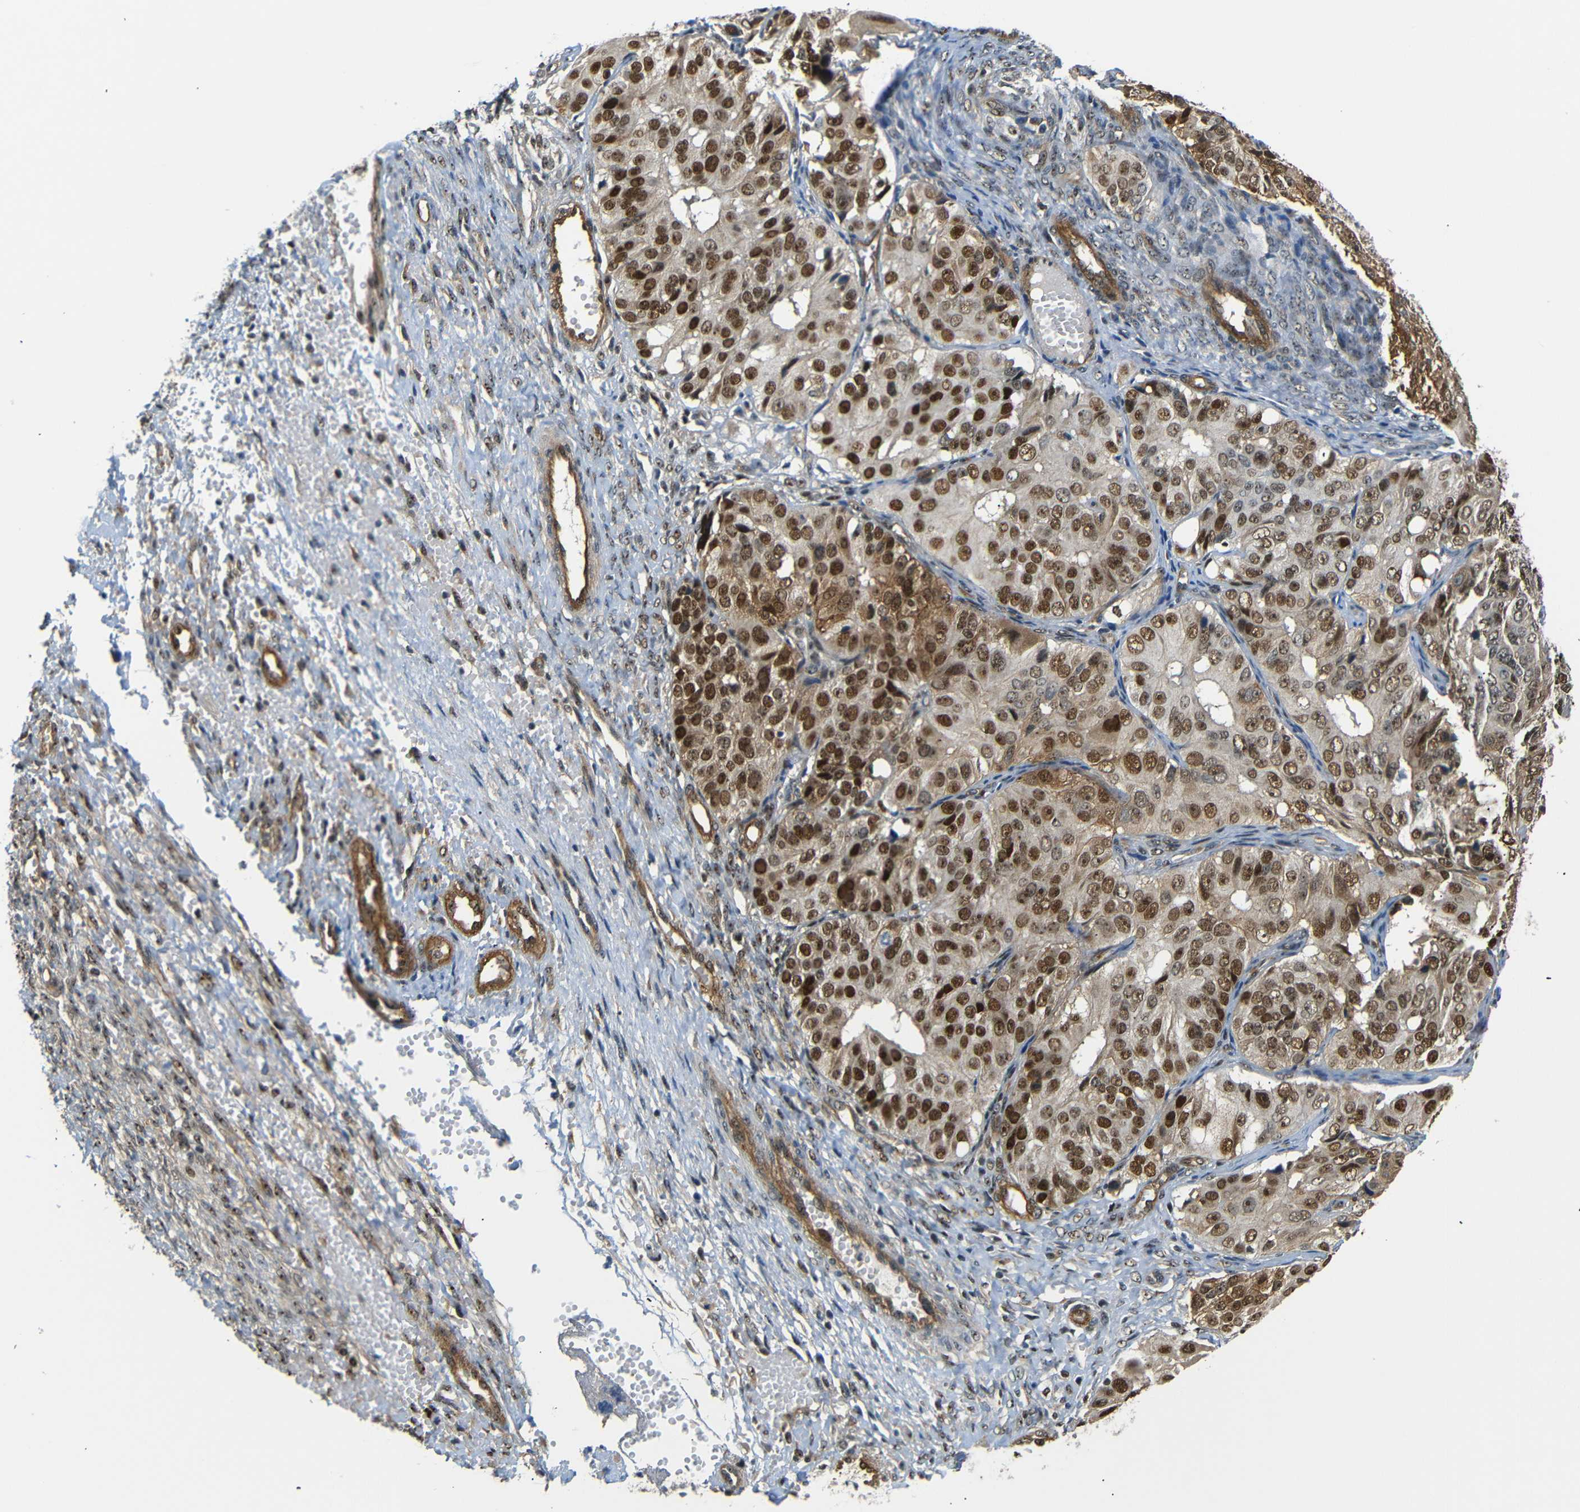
{"staining": {"intensity": "strong", "quantity": ">75%", "location": "cytoplasmic/membranous,nuclear"}, "tissue": "ovarian cancer", "cell_type": "Tumor cells", "image_type": "cancer", "snomed": [{"axis": "morphology", "description": "Carcinoma, endometroid"}, {"axis": "topography", "description": "Ovary"}], "caption": "IHC photomicrograph of neoplastic tissue: human endometroid carcinoma (ovarian) stained using immunohistochemistry reveals high levels of strong protein expression localized specifically in the cytoplasmic/membranous and nuclear of tumor cells, appearing as a cytoplasmic/membranous and nuclear brown color.", "gene": "PARN", "patient": {"sex": "female", "age": 51}}